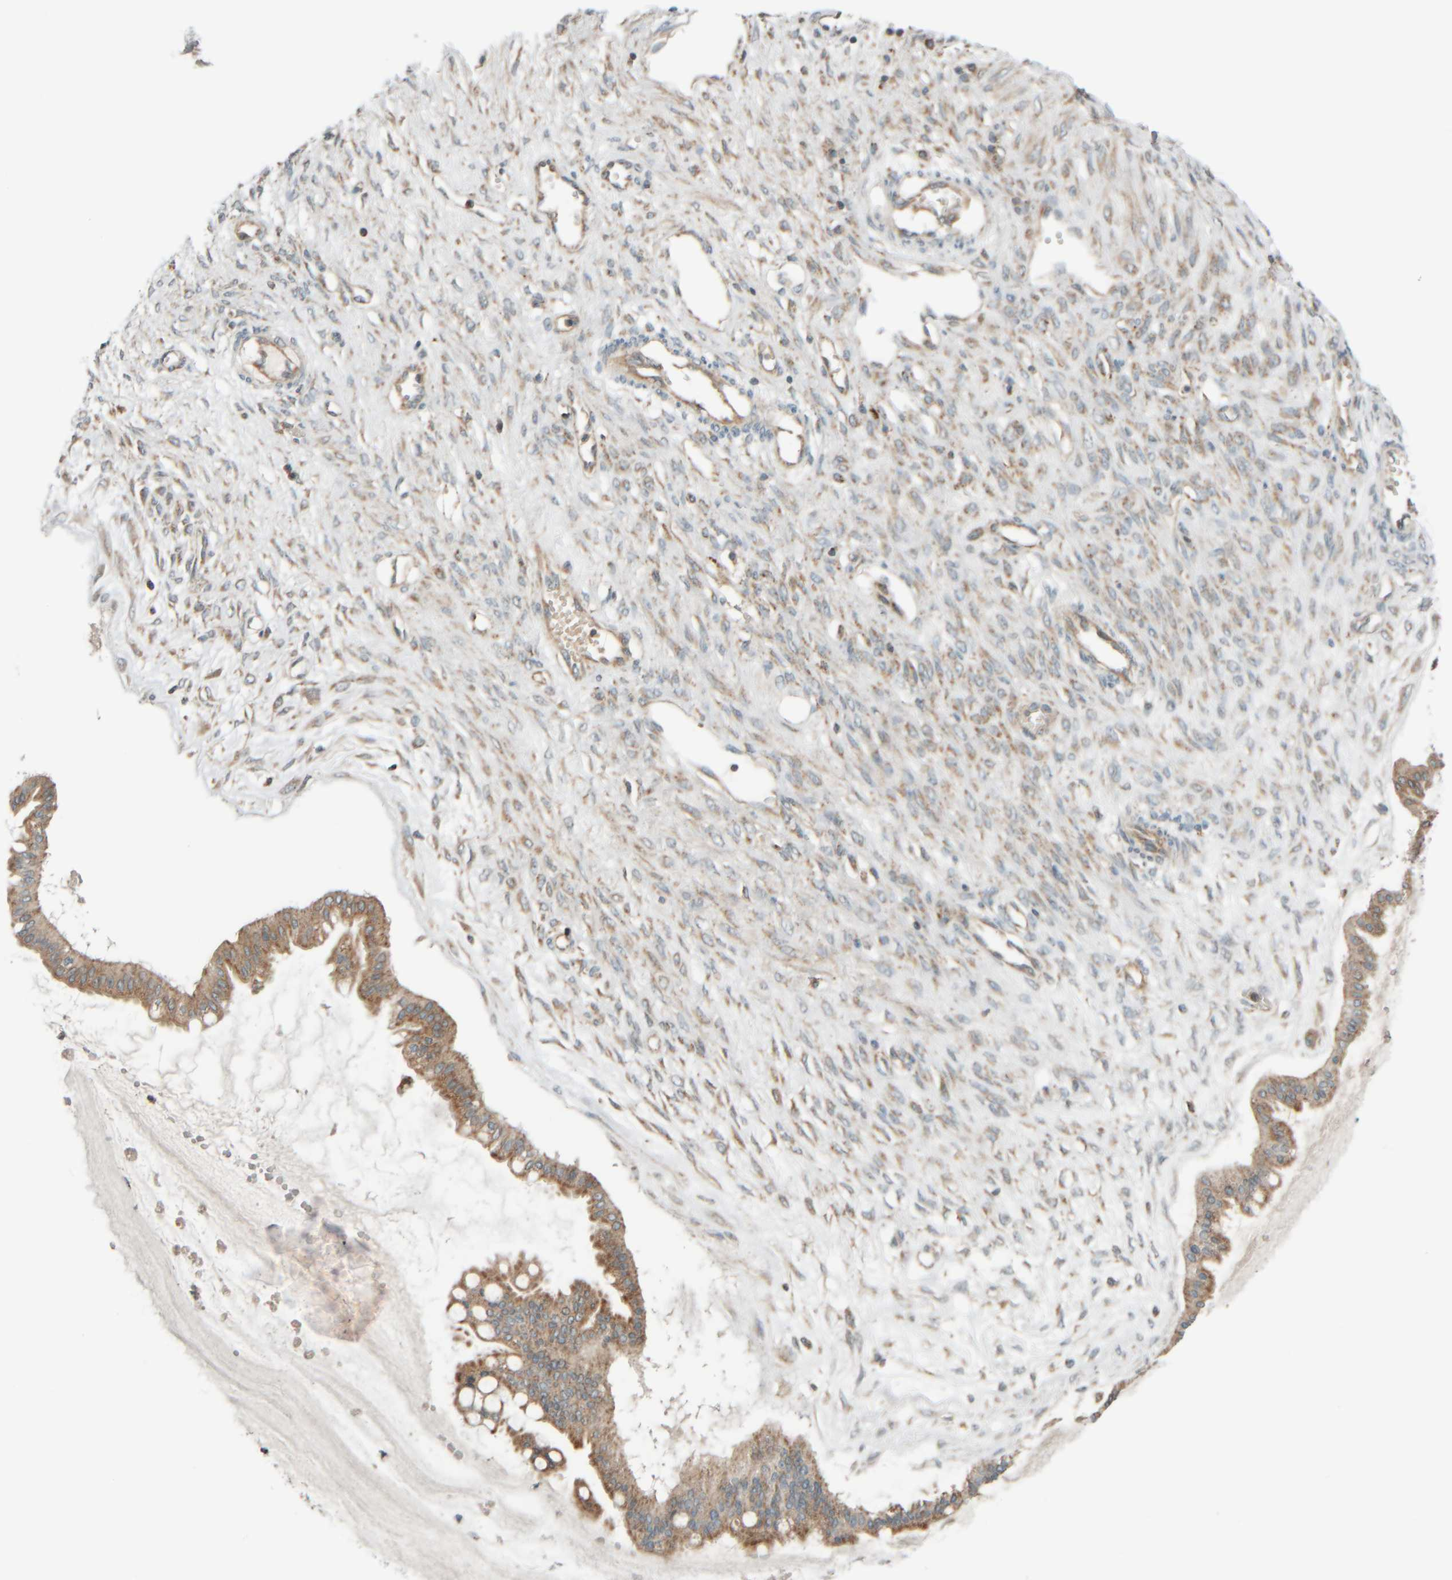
{"staining": {"intensity": "moderate", "quantity": ">75%", "location": "cytoplasmic/membranous"}, "tissue": "ovarian cancer", "cell_type": "Tumor cells", "image_type": "cancer", "snomed": [{"axis": "morphology", "description": "Cystadenocarcinoma, mucinous, NOS"}, {"axis": "topography", "description": "Ovary"}], "caption": "Human ovarian cancer stained with a brown dye displays moderate cytoplasmic/membranous positive positivity in about >75% of tumor cells.", "gene": "SPAG5", "patient": {"sex": "female", "age": 73}}